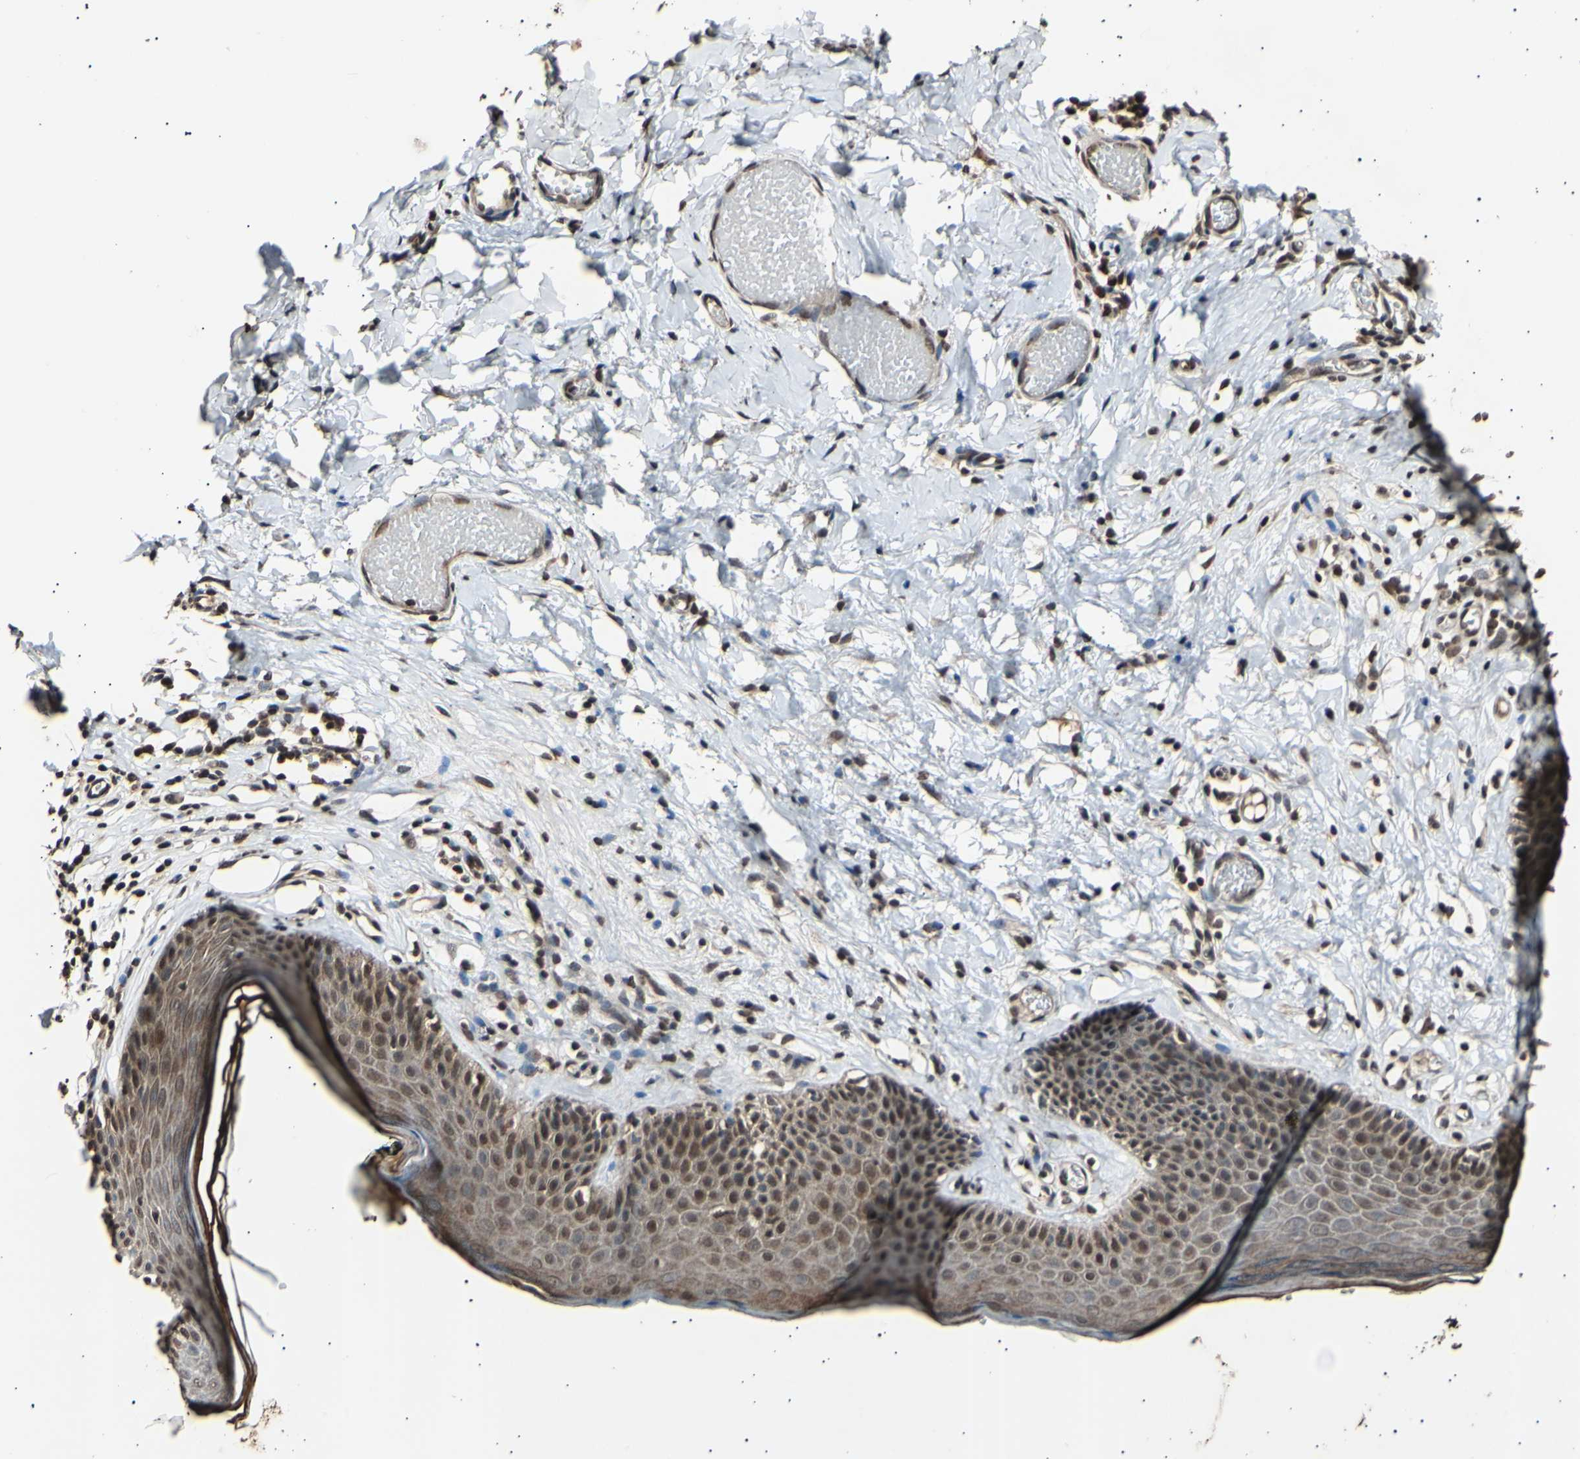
{"staining": {"intensity": "moderate", "quantity": ">75%", "location": "cytoplasmic/membranous,nuclear"}, "tissue": "skin", "cell_type": "Epidermal cells", "image_type": "normal", "snomed": [{"axis": "morphology", "description": "Normal tissue, NOS"}, {"axis": "morphology", "description": "Inflammation, NOS"}, {"axis": "topography", "description": "Vulva"}], "caption": "A micrograph showing moderate cytoplasmic/membranous,nuclear expression in about >75% of epidermal cells in benign skin, as visualized by brown immunohistochemical staining.", "gene": "ANAPC7", "patient": {"sex": "female", "age": 84}}